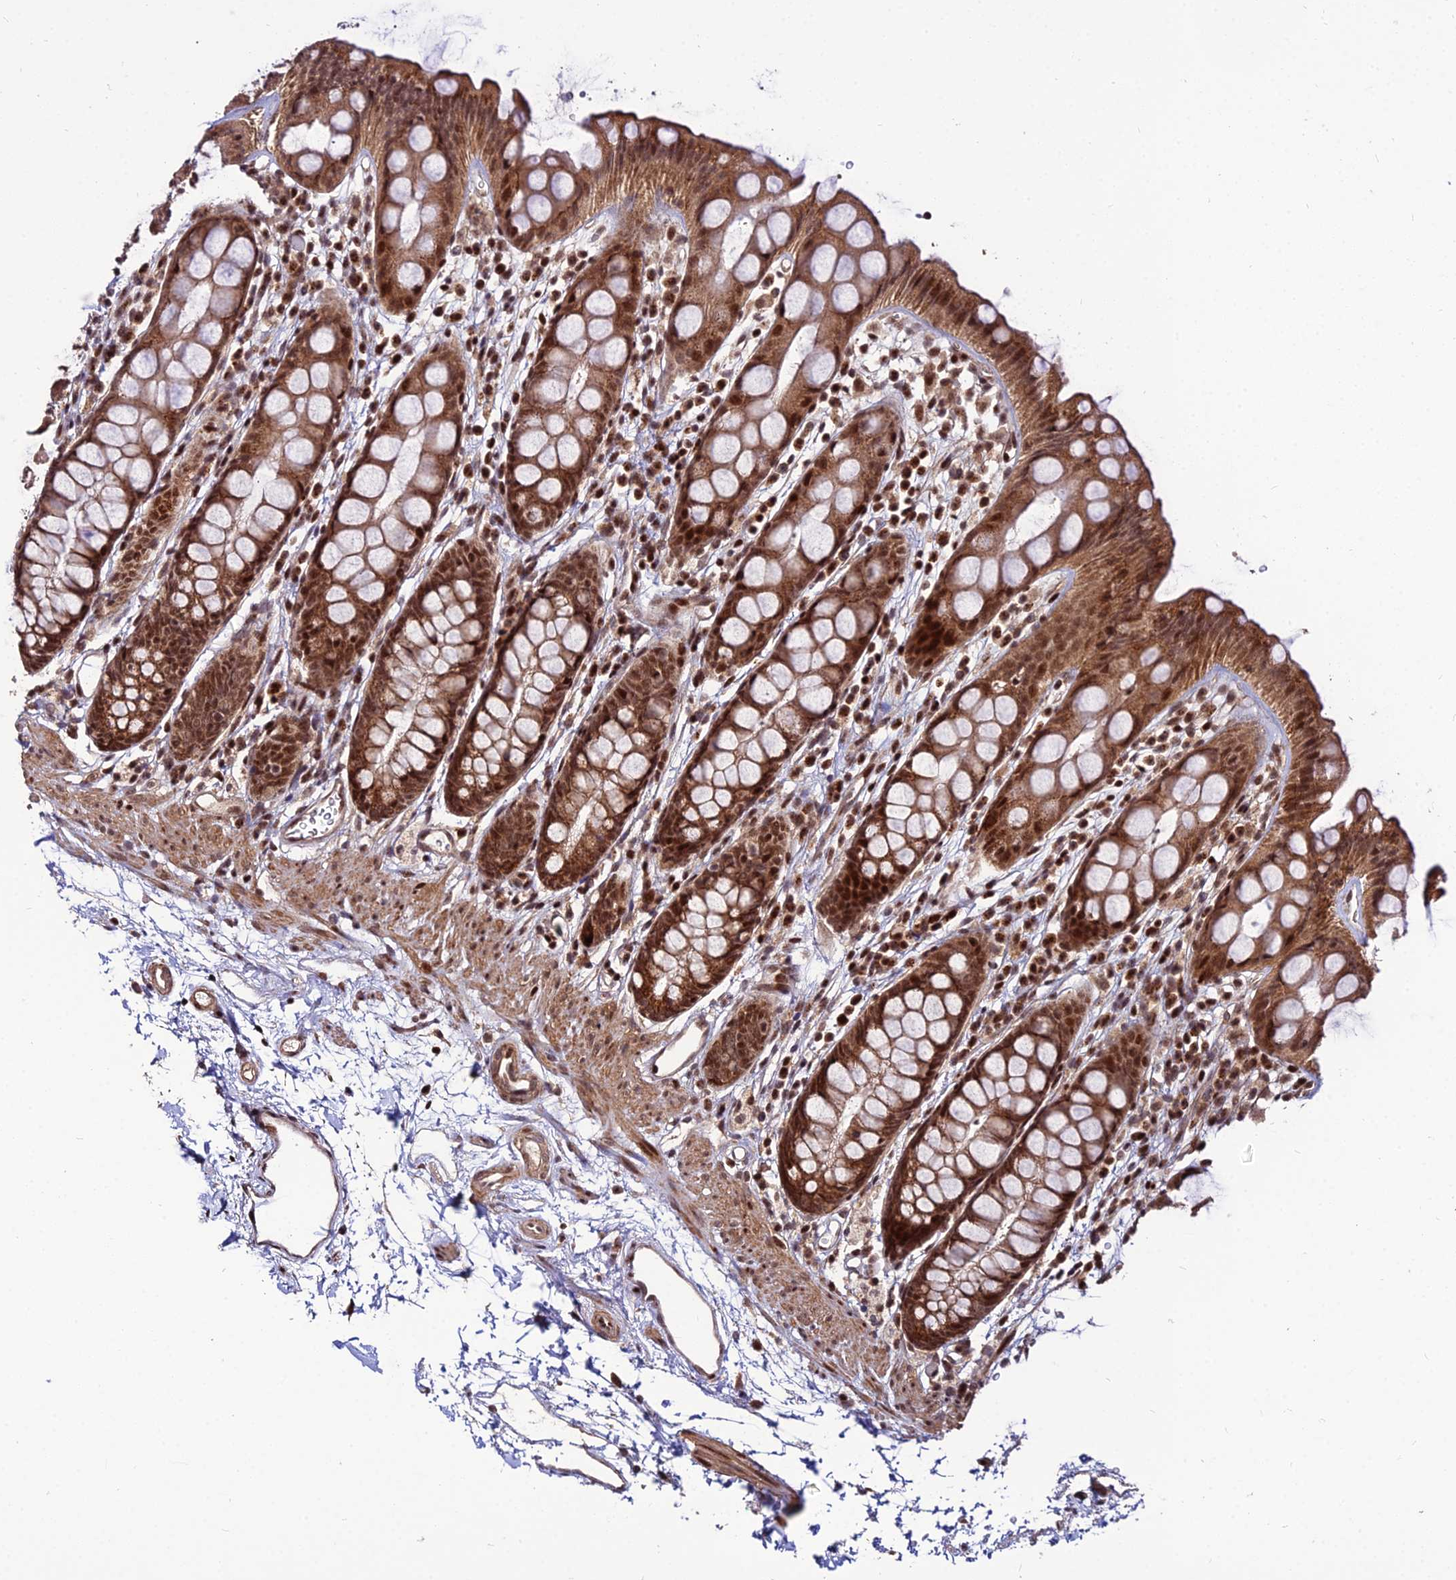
{"staining": {"intensity": "strong", "quantity": ">75%", "location": "cytoplasmic/membranous,nuclear"}, "tissue": "rectum", "cell_type": "Glandular cells", "image_type": "normal", "snomed": [{"axis": "morphology", "description": "Normal tissue, NOS"}, {"axis": "topography", "description": "Rectum"}], "caption": "Immunohistochemistry (IHC) histopathology image of normal rectum stained for a protein (brown), which reveals high levels of strong cytoplasmic/membranous,nuclear staining in about >75% of glandular cells.", "gene": "CIB3", "patient": {"sex": "female", "age": 65}}